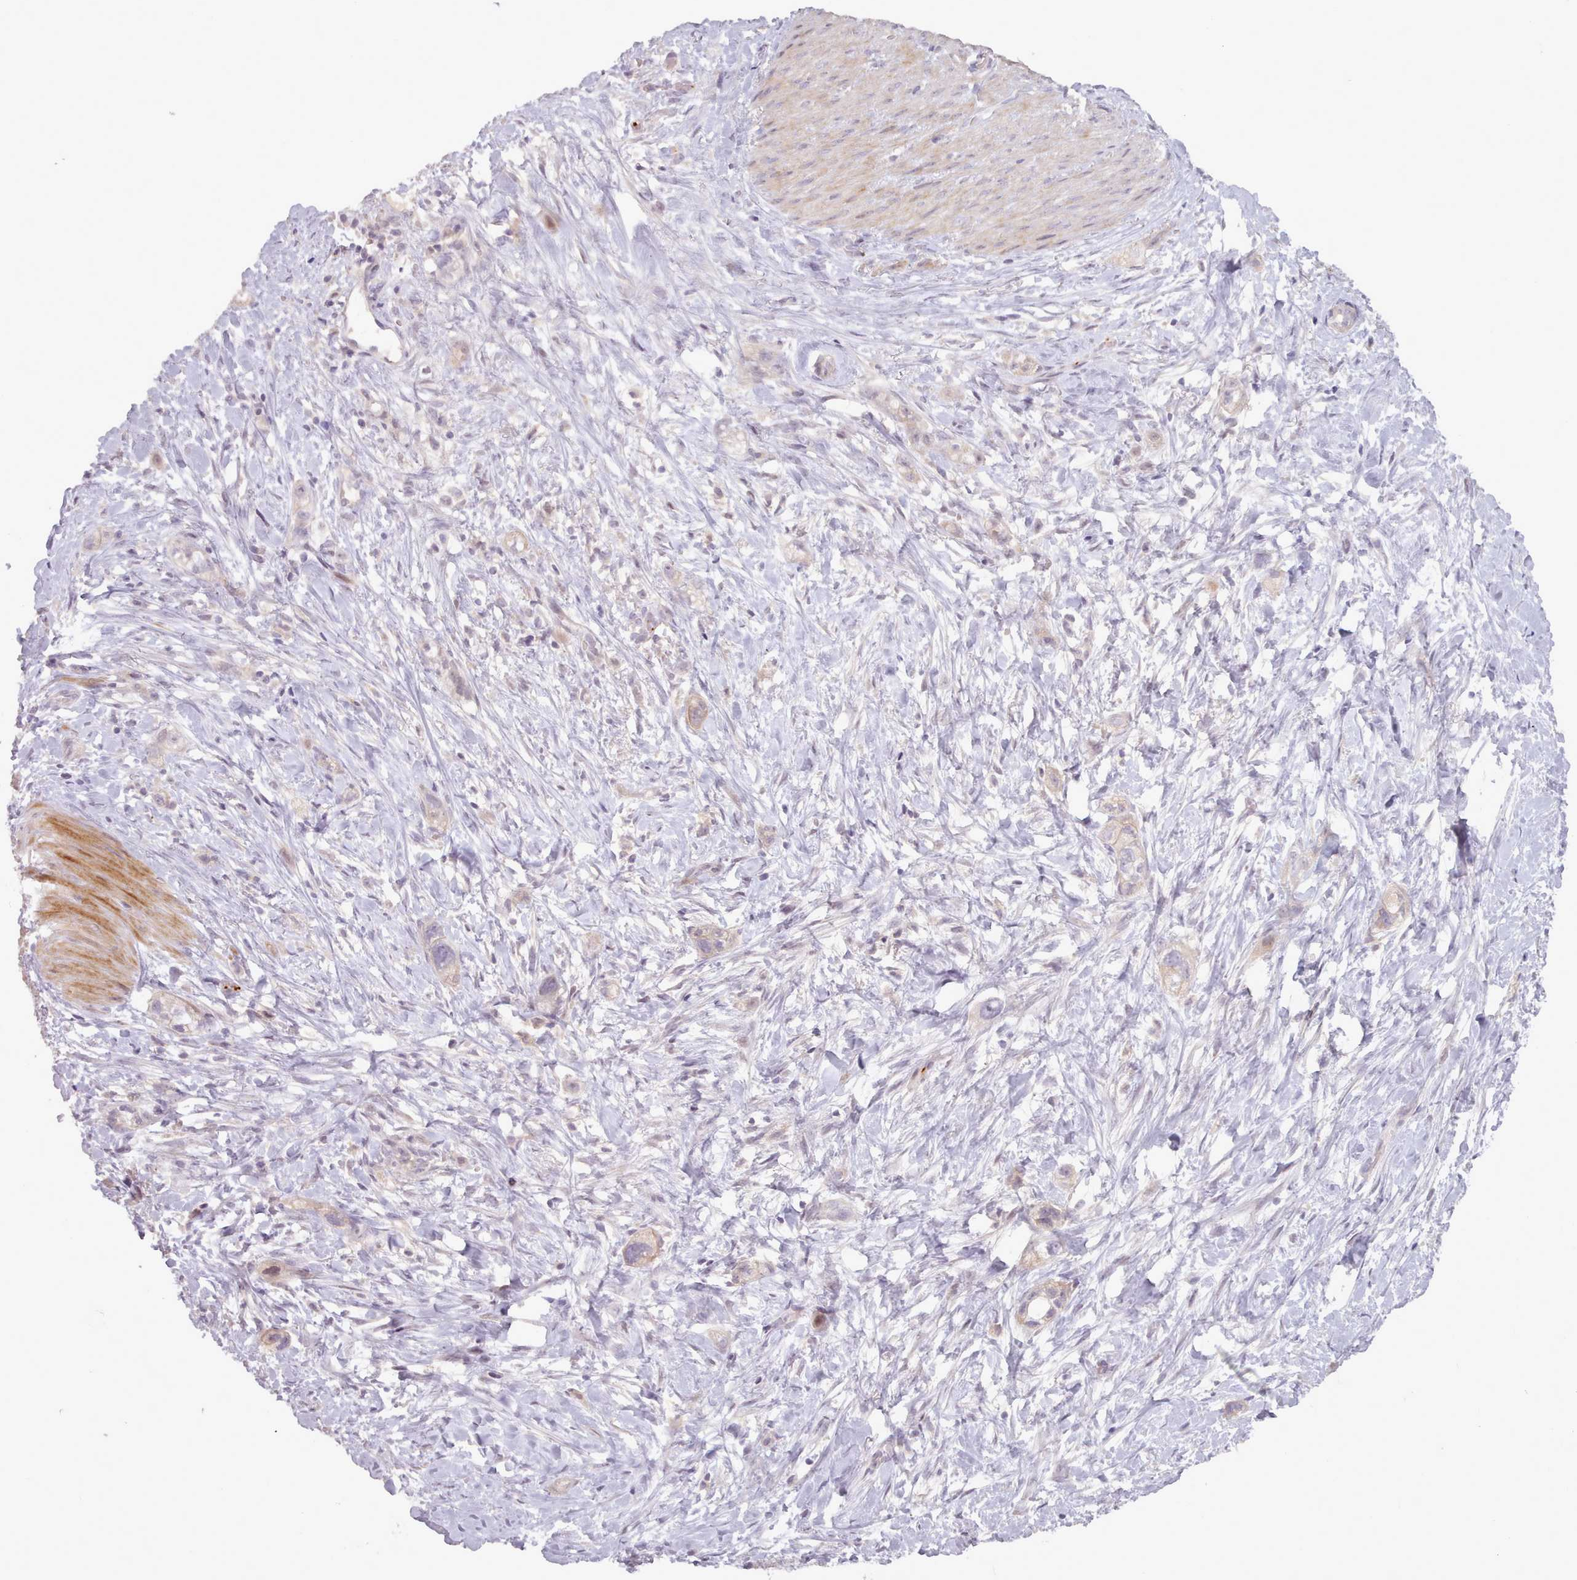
{"staining": {"intensity": "weak", "quantity": "<25%", "location": "cytoplasmic/membranous"}, "tissue": "stomach cancer", "cell_type": "Tumor cells", "image_type": "cancer", "snomed": [{"axis": "morphology", "description": "Adenocarcinoma, NOS"}, {"axis": "topography", "description": "Stomach"}, {"axis": "topography", "description": "Stomach, lower"}], "caption": "DAB immunohistochemical staining of human stomach adenocarcinoma shows no significant staining in tumor cells. (IHC, brightfield microscopy, high magnification).", "gene": "LEFTY2", "patient": {"sex": "female", "age": 48}}